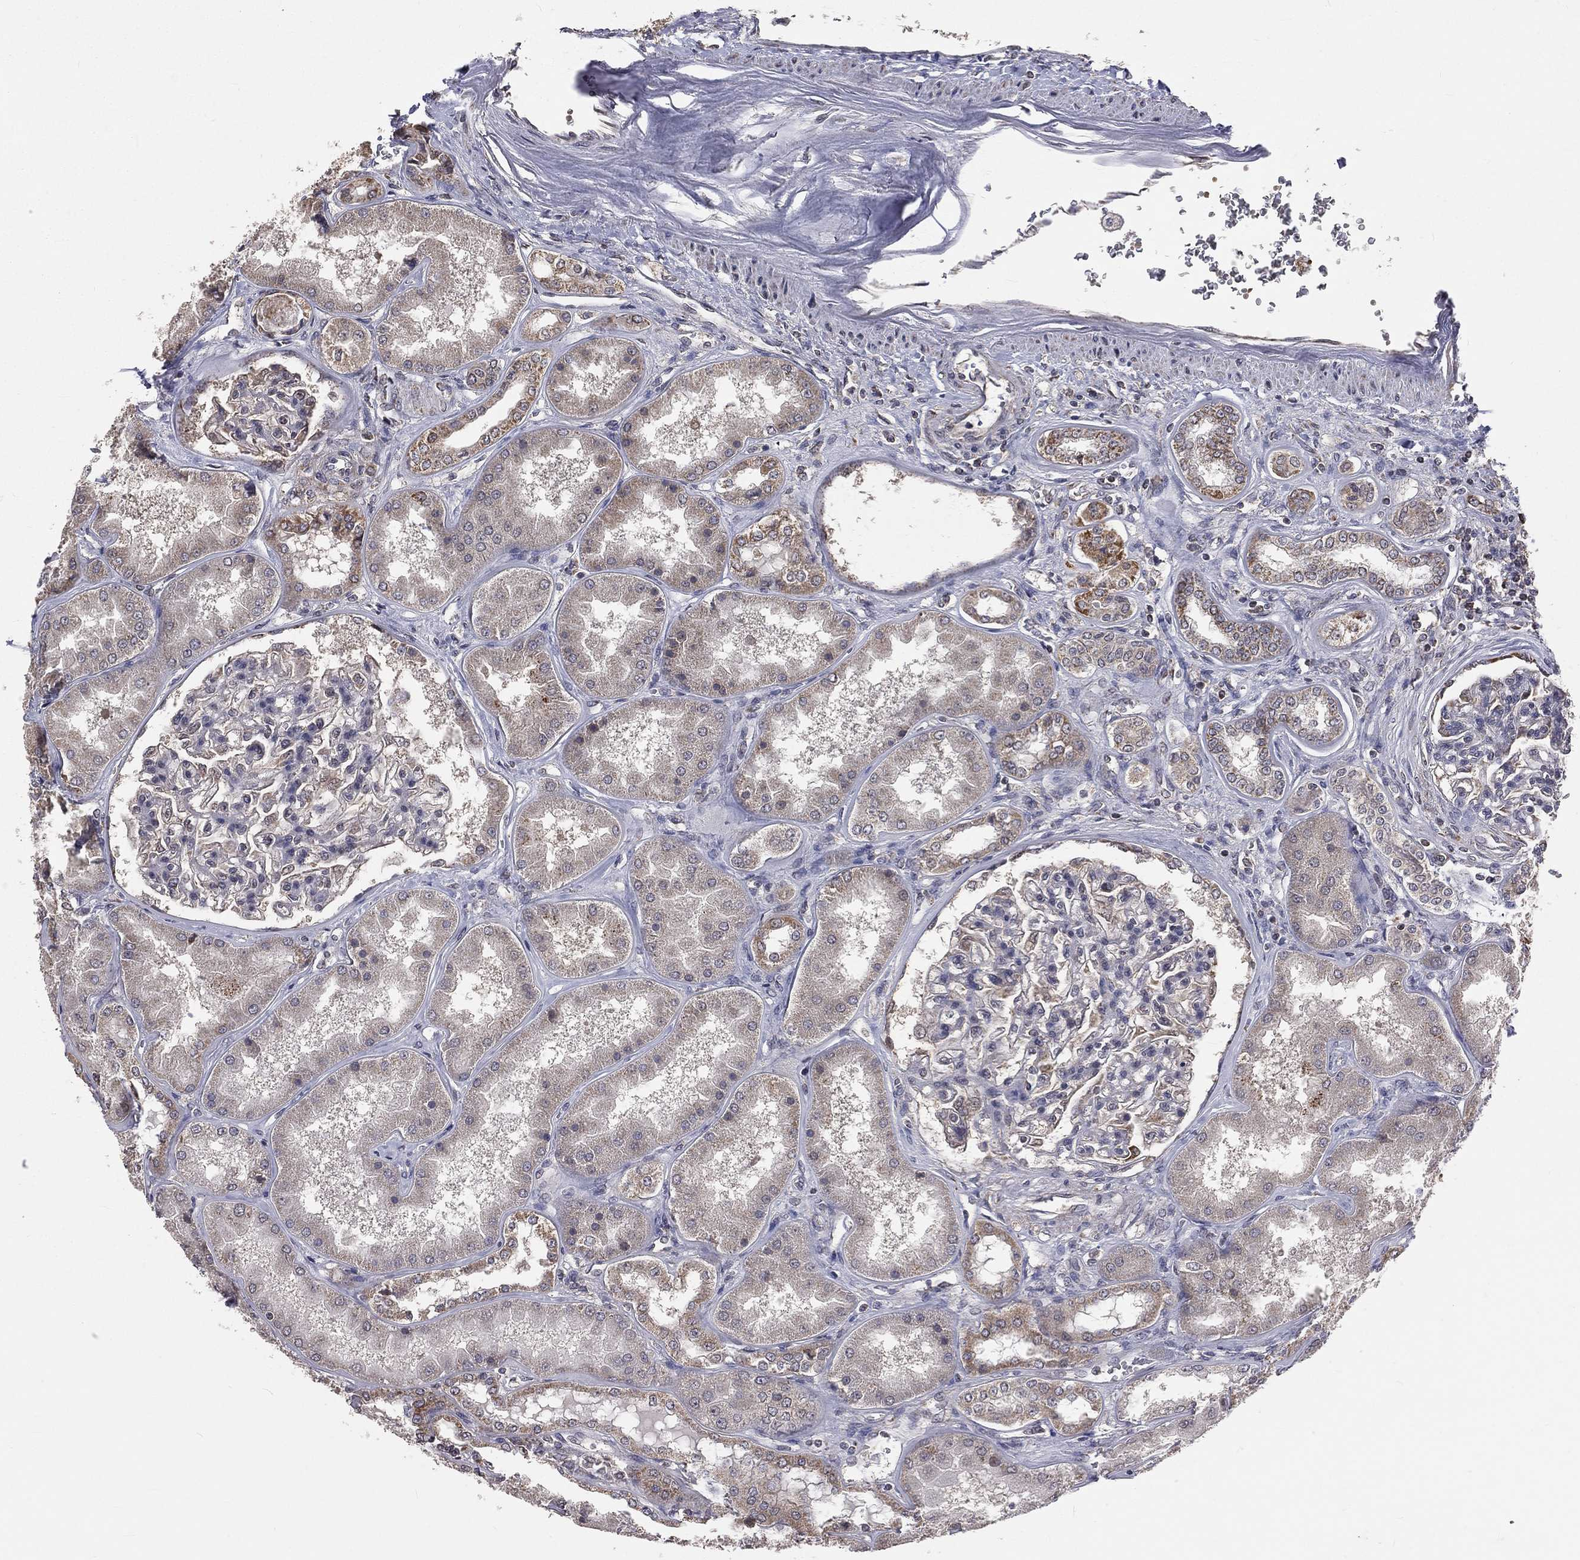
{"staining": {"intensity": "negative", "quantity": "none", "location": "none"}, "tissue": "kidney", "cell_type": "Cells in glomeruli", "image_type": "normal", "snomed": [{"axis": "morphology", "description": "Normal tissue, NOS"}, {"axis": "topography", "description": "Kidney"}], "caption": "Immunohistochemistry (IHC) of normal kidney demonstrates no expression in cells in glomeruli. (Brightfield microscopy of DAB (3,3'-diaminobenzidine) immunohistochemistry at high magnification).", "gene": "MRPL46", "patient": {"sex": "female", "age": 56}}